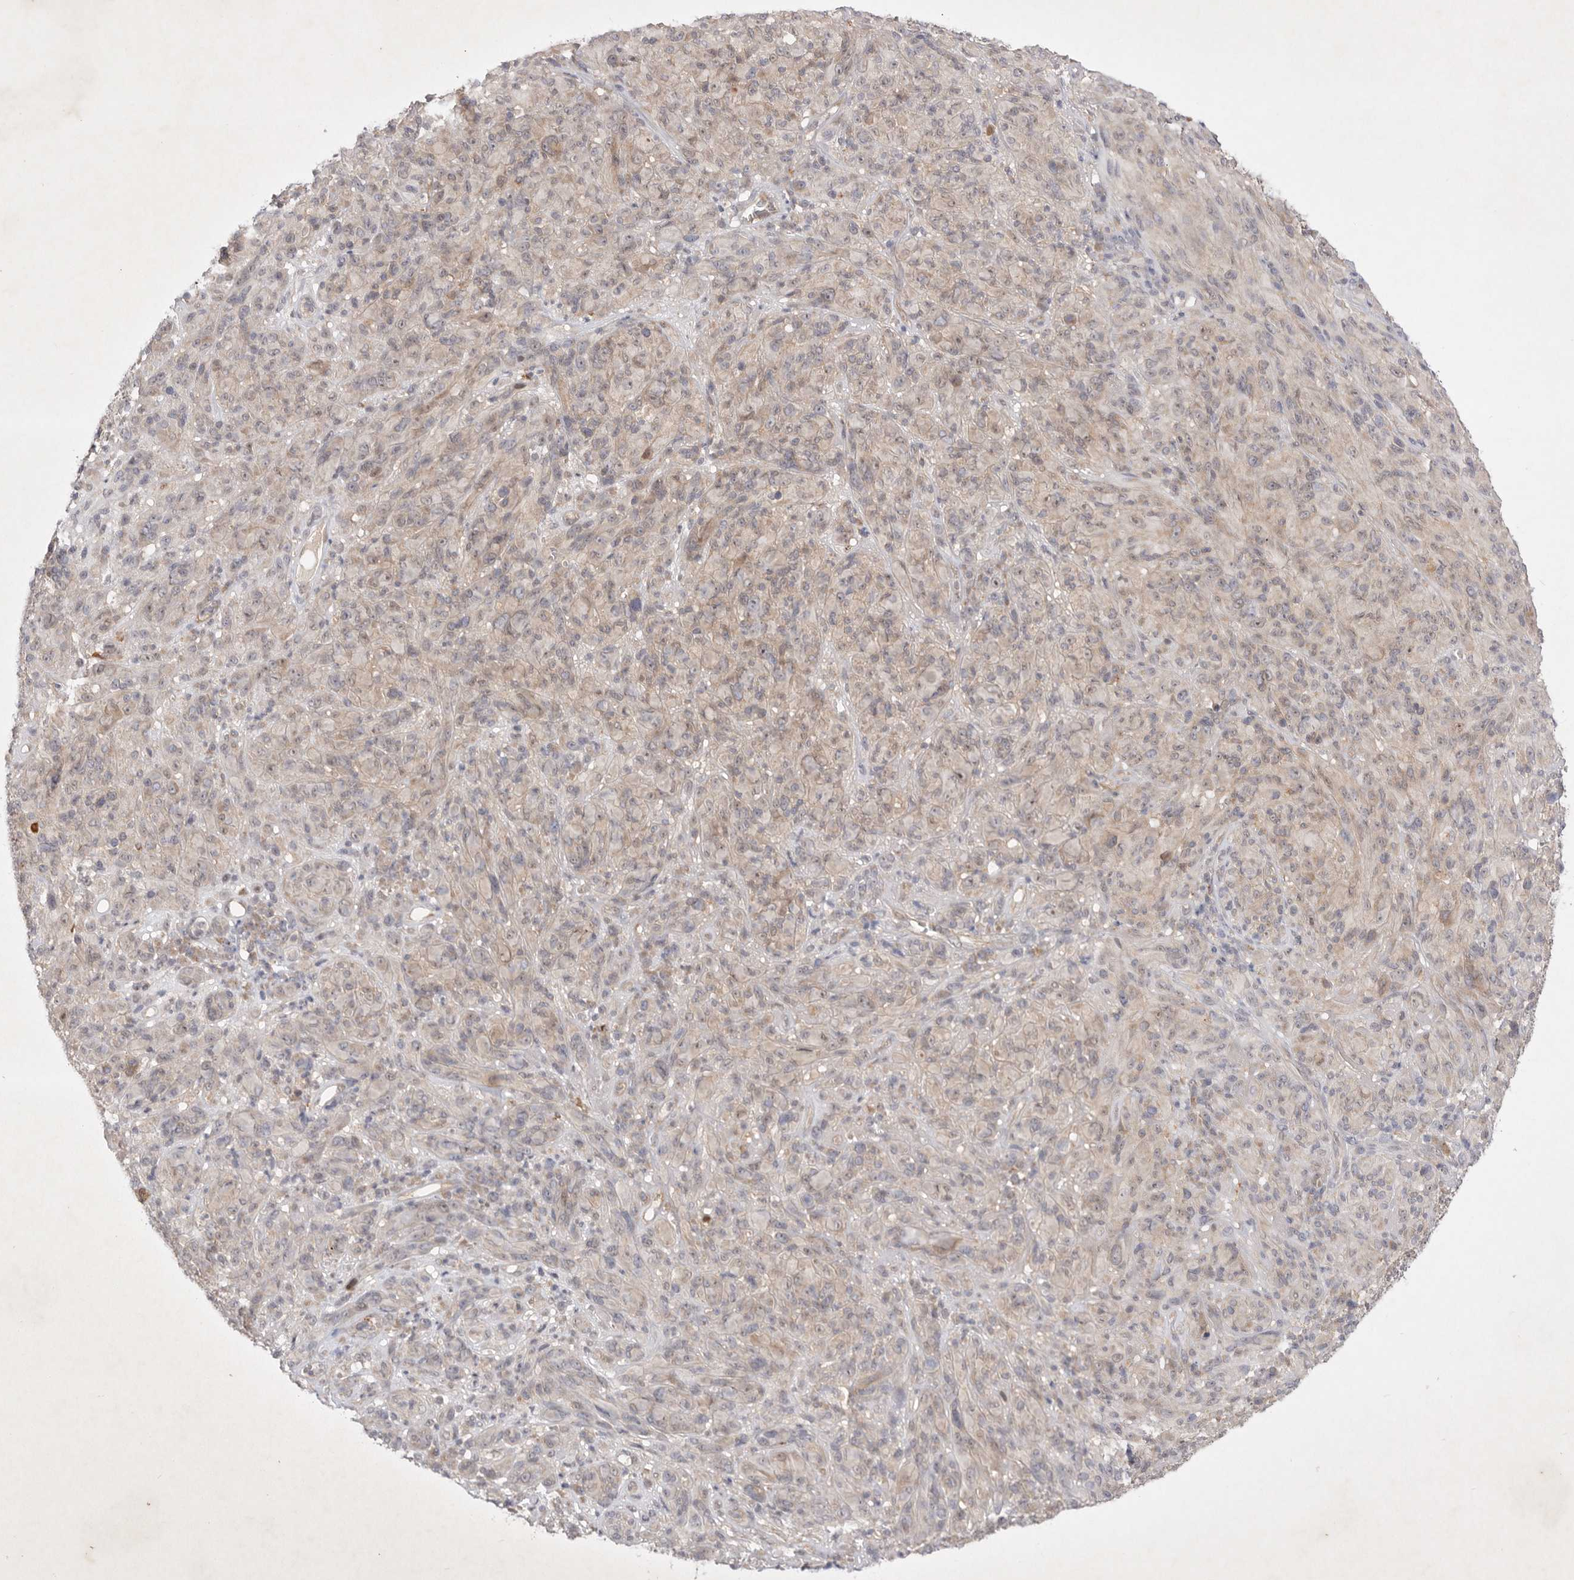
{"staining": {"intensity": "weak", "quantity": "<25%", "location": "cytoplasmic/membranous"}, "tissue": "melanoma", "cell_type": "Tumor cells", "image_type": "cancer", "snomed": [{"axis": "morphology", "description": "Malignant melanoma, NOS"}, {"axis": "topography", "description": "Skin of head"}], "caption": "High magnification brightfield microscopy of melanoma stained with DAB (3,3'-diaminobenzidine) (brown) and counterstained with hematoxylin (blue): tumor cells show no significant positivity.", "gene": "PTPDC1", "patient": {"sex": "male", "age": 96}}